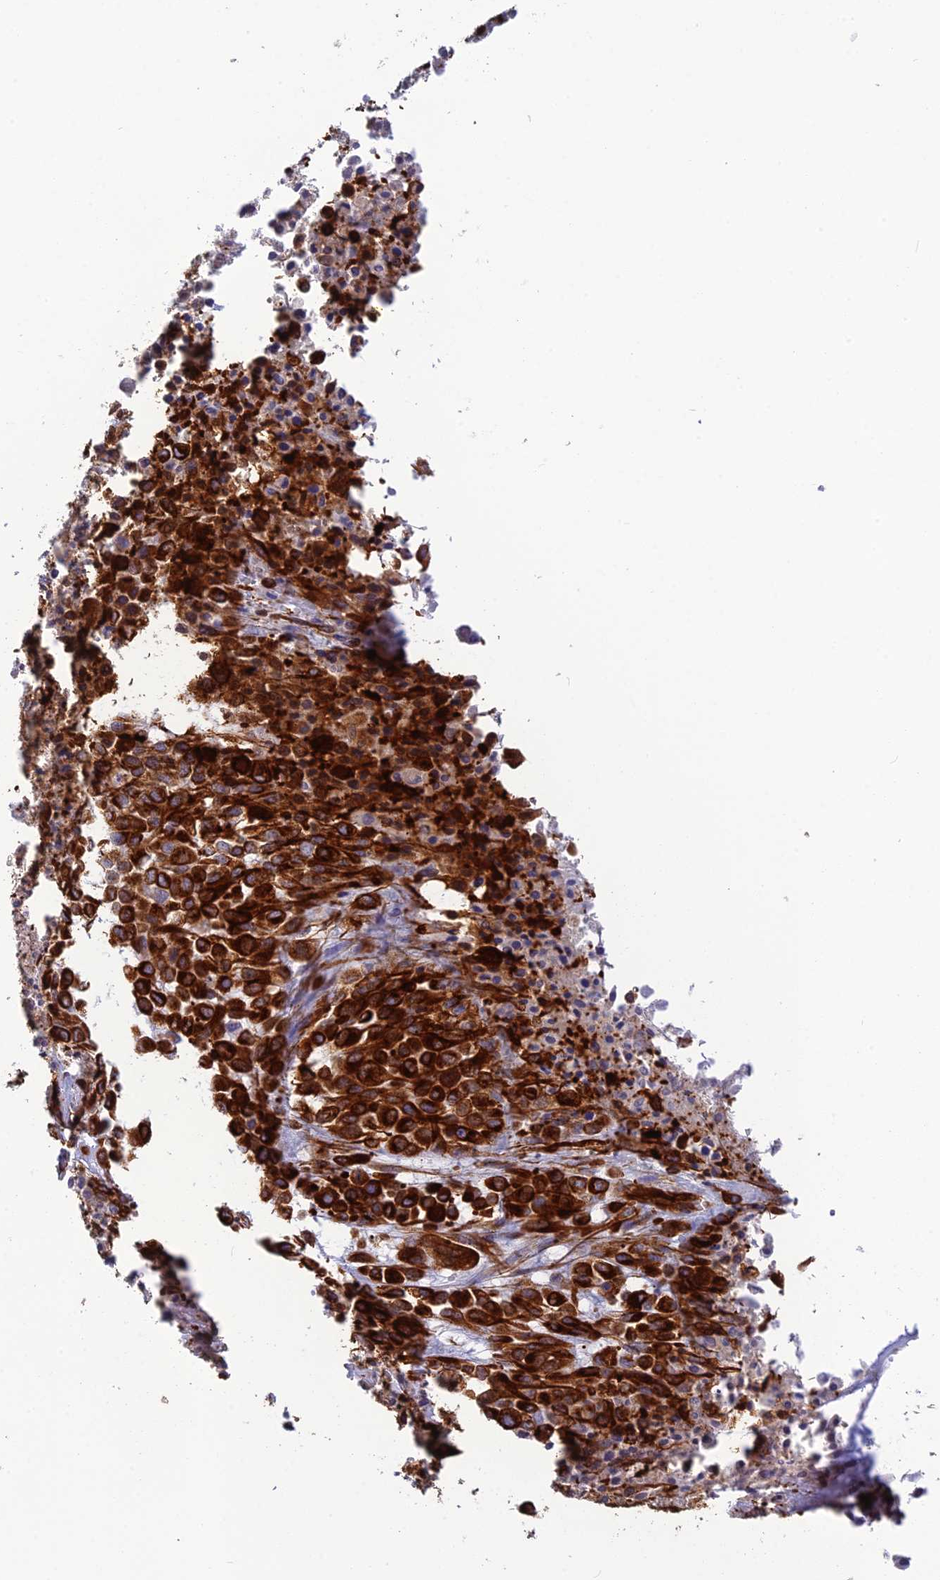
{"staining": {"intensity": "strong", "quantity": ">75%", "location": "cytoplasmic/membranous"}, "tissue": "melanoma", "cell_type": "Tumor cells", "image_type": "cancer", "snomed": [{"axis": "morphology", "description": "Malignant melanoma, Metastatic site"}, {"axis": "topography", "description": "Skin"}], "caption": "Strong cytoplasmic/membranous staining is identified in about >75% of tumor cells in melanoma.", "gene": "FBXL20", "patient": {"sex": "female", "age": 81}}